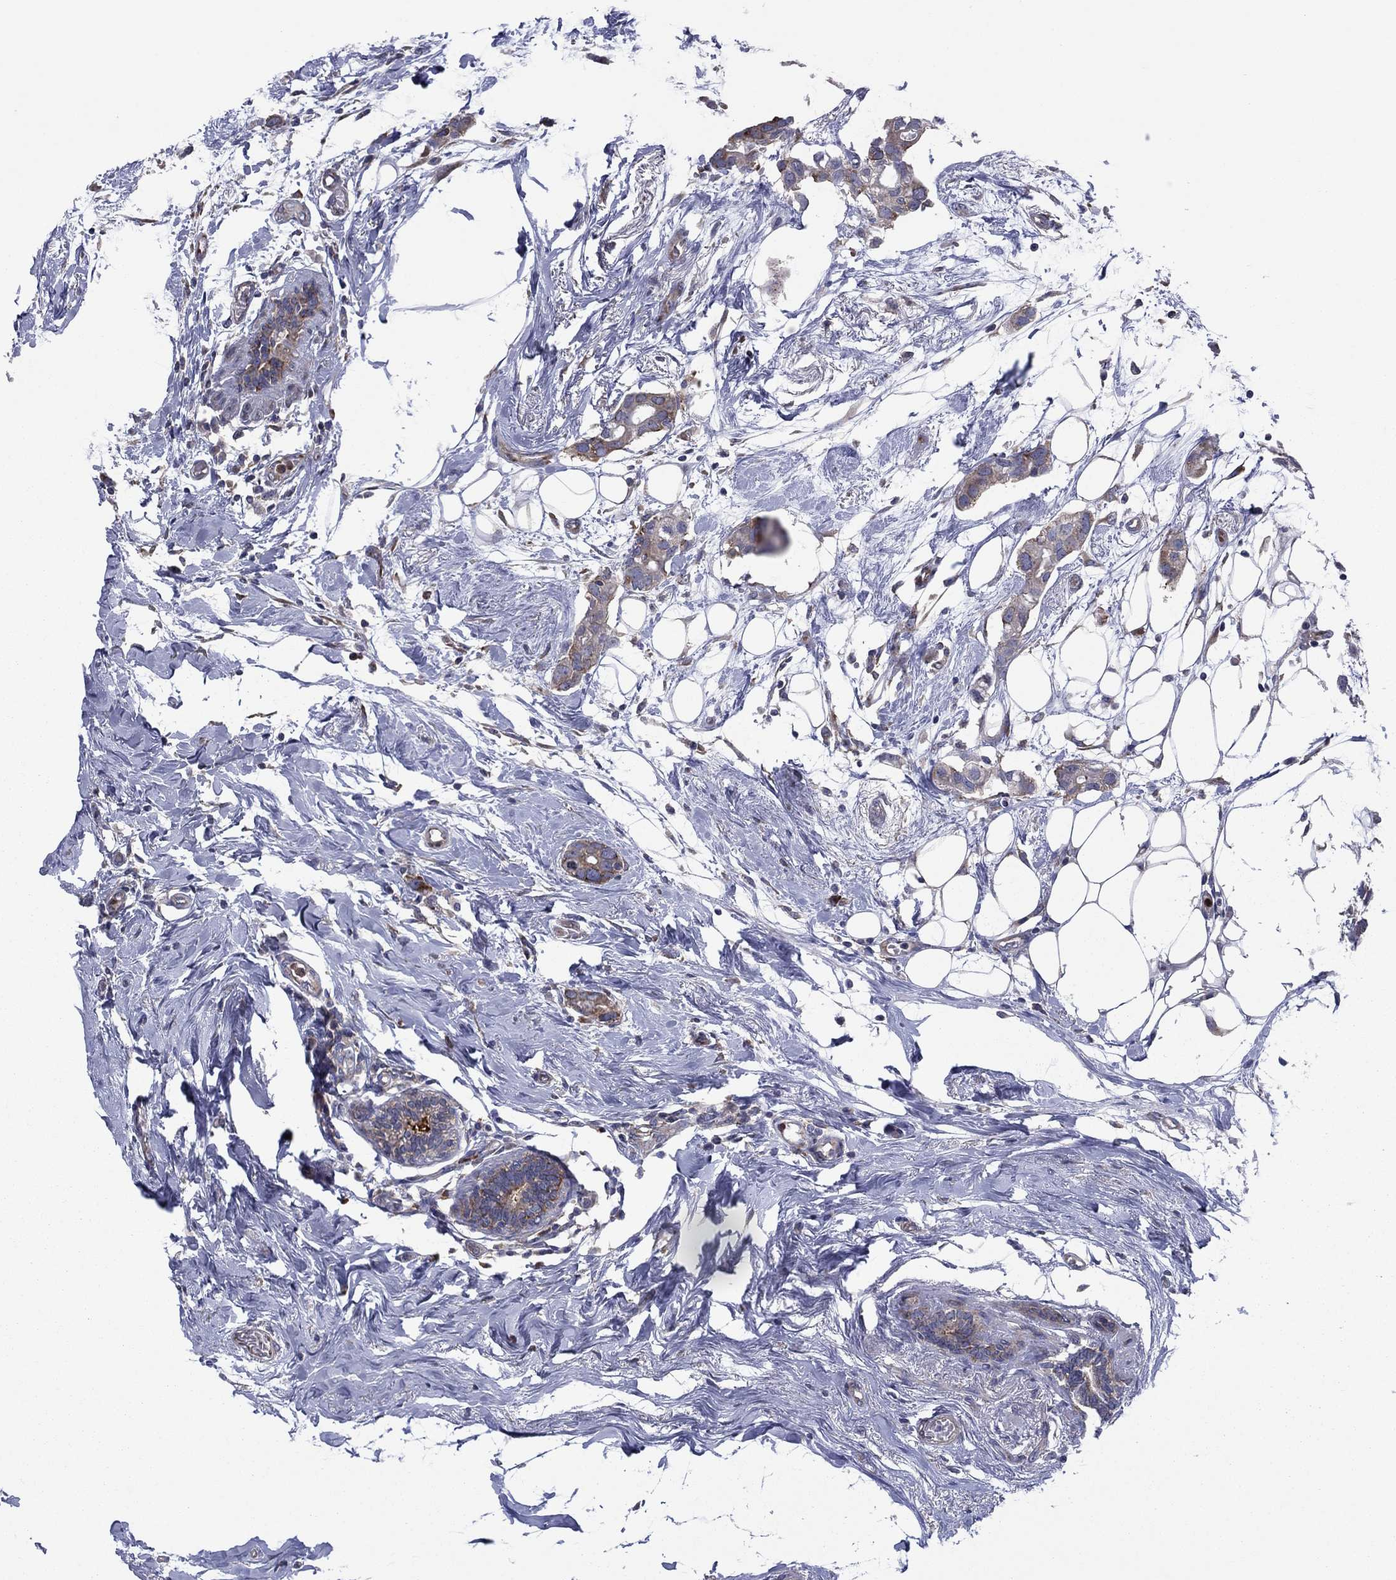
{"staining": {"intensity": "moderate", "quantity": "25%-75%", "location": "cytoplasmic/membranous"}, "tissue": "breast cancer", "cell_type": "Tumor cells", "image_type": "cancer", "snomed": [{"axis": "morphology", "description": "Duct carcinoma"}, {"axis": "topography", "description": "Breast"}], "caption": "Breast cancer stained with immunohistochemistry demonstrates moderate cytoplasmic/membranous staining in approximately 25%-75% of tumor cells.", "gene": "GPR155", "patient": {"sex": "female", "age": 83}}